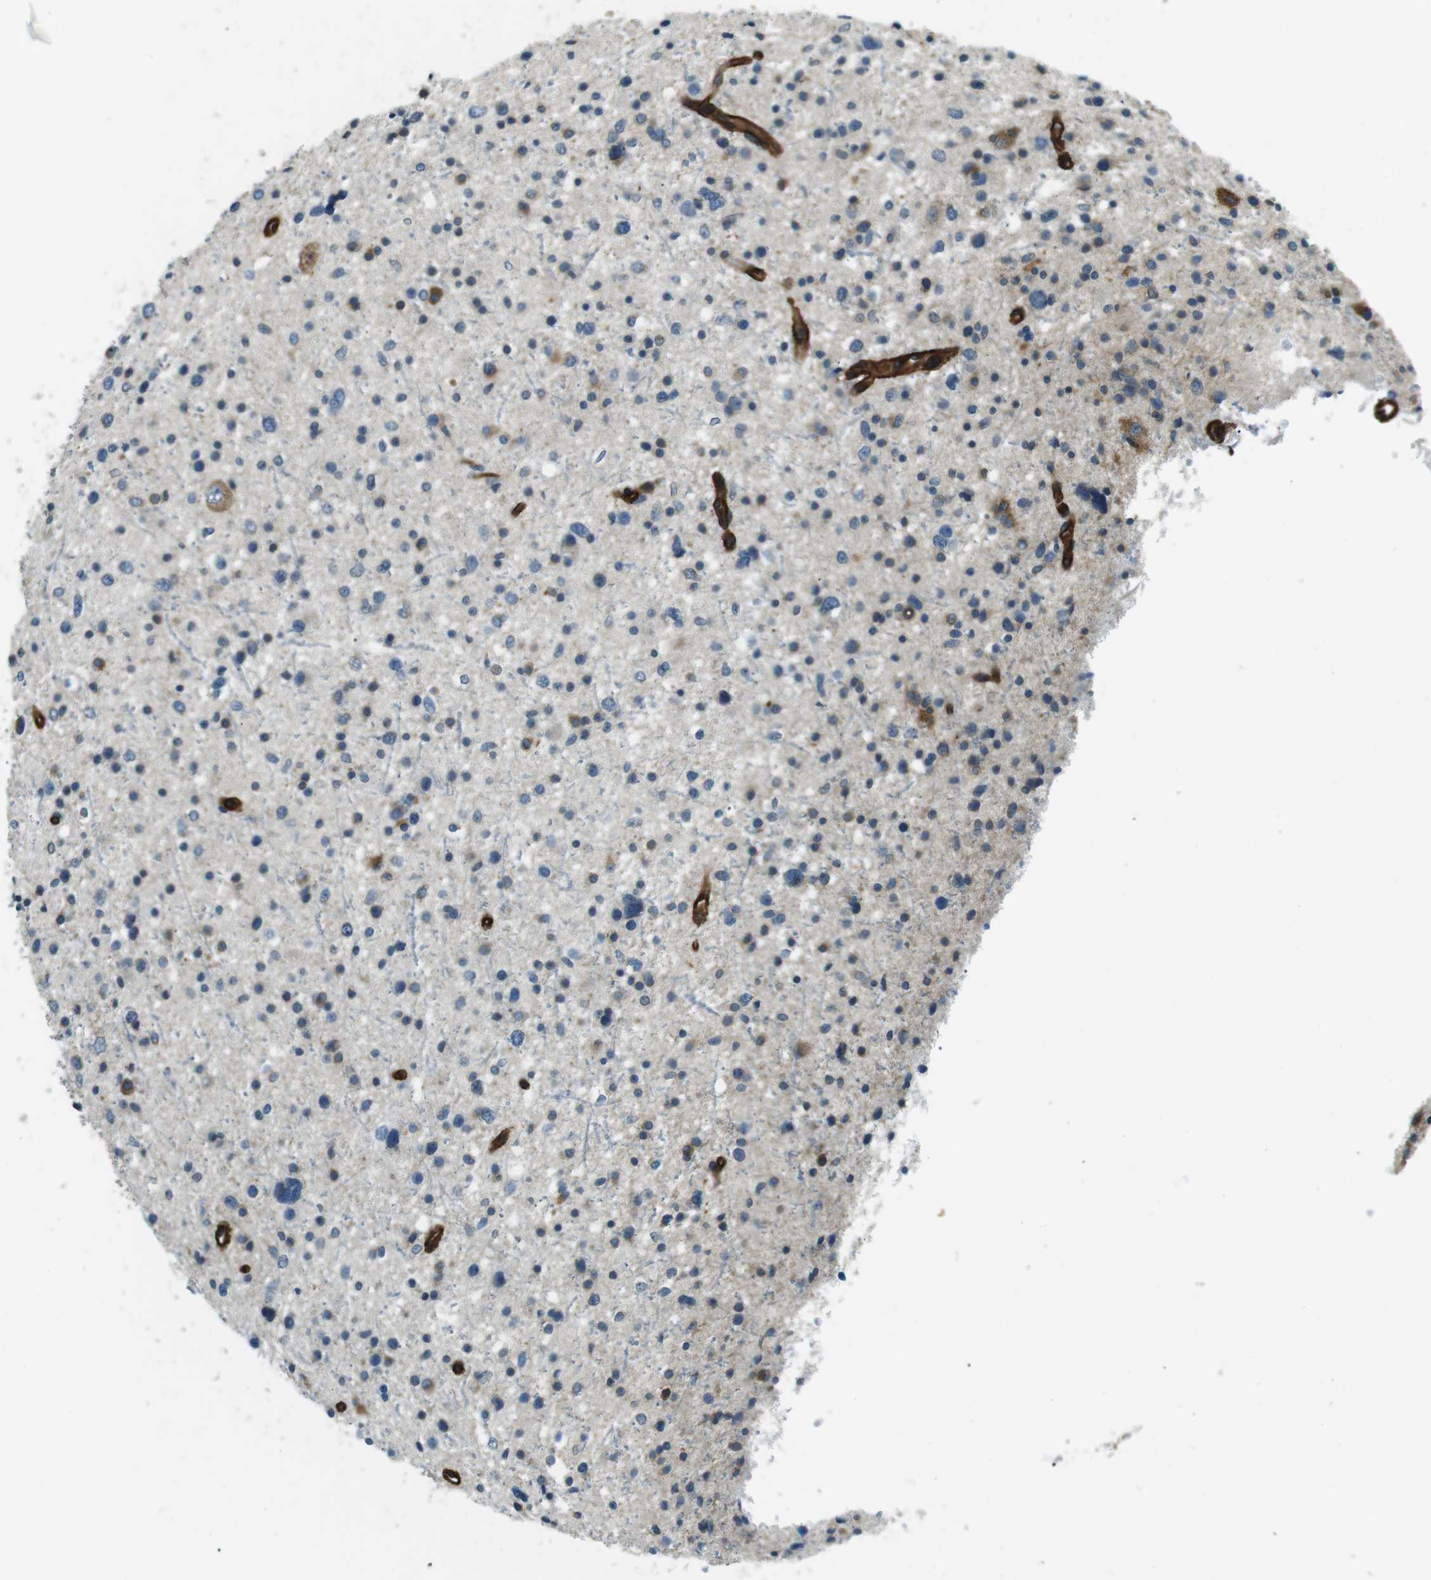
{"staining": {"intensity": "moderate", "quantity": "<25%", "location": "cytoplasmic/membranous"}, "tissue": "glioma", "cell_type": "Tumor cells", "image_type": "cancer", "snomed": [{"axis": "morphology", "description": "Glioma, malignant, Low grade"}, {"axis": "topography", "description": "Brain"}], "caption": "Immunohistochemical staining of glioma demonstrates moderate cytoplasmic/membranous protein positivity in about <25% of tumor cells. The staining was performed using DAB (3,3'-diaminobenzidine), with brown indicating positive protein expression. Nuclei are stained blue with hematoxylin.", "gene": "ODR4", "patient": {"sex": "female", "age": 37}}